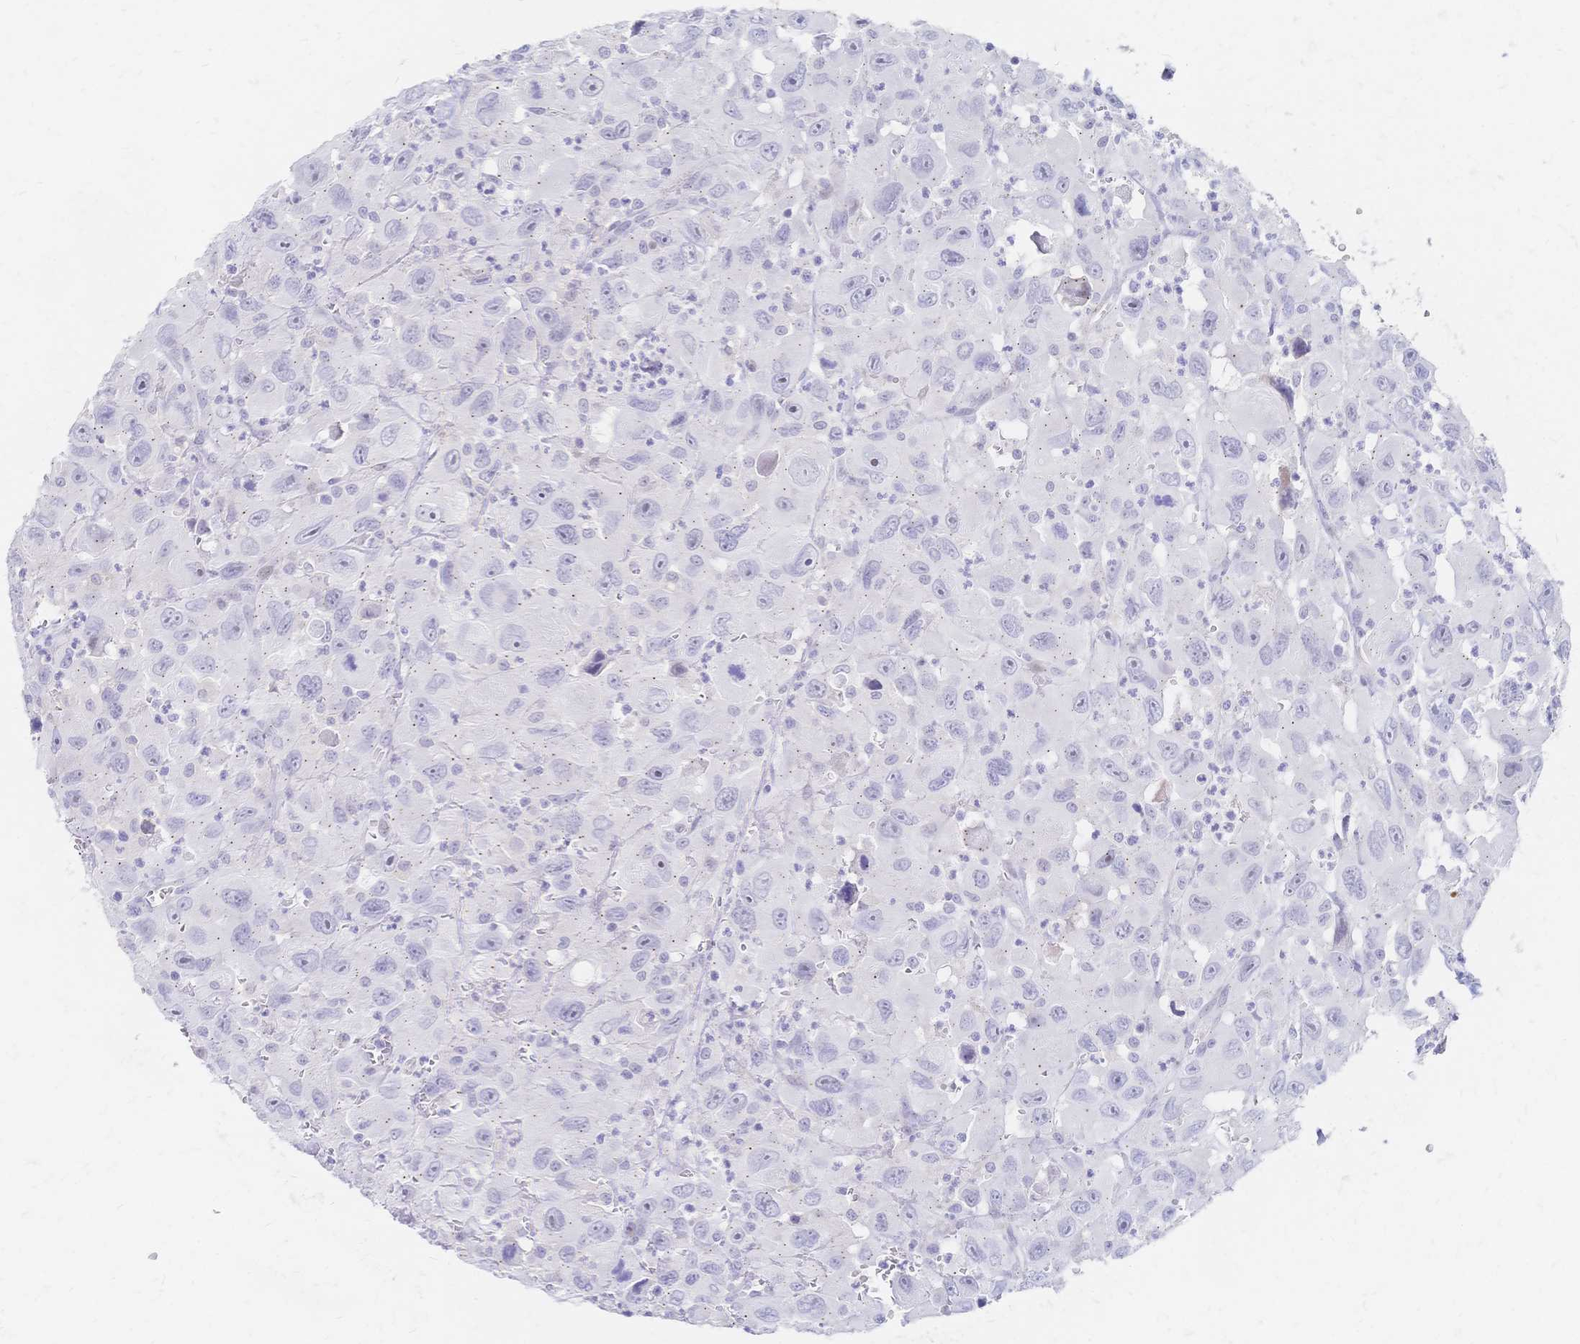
{"staining": {"intensity": "negative", "quantity": "none", "location": "none"}, "tissue": "head and neck cancer", "cell_type": "Tumor cells", "image_type": "cancer", "snomed": [{"axis": "morphology", "description": "Squamous cell carcinoma, NOS"}, {"axis": "morphology", "description": "Squamous cell carcinoma, metastatic, NOS"}, {"axis": "topography", "description": "Oral tissue"}, {"axis": "topography", "description": "Head-Neck"}], "caption": "This is an immunohistochemistry (IHC) histopathology image of human squamous cell carcinoma (head and neck). There is no positivity in tumor cells.", "gene": "PSORS1C2", "patient": {"sex": "female", "age": 85}}